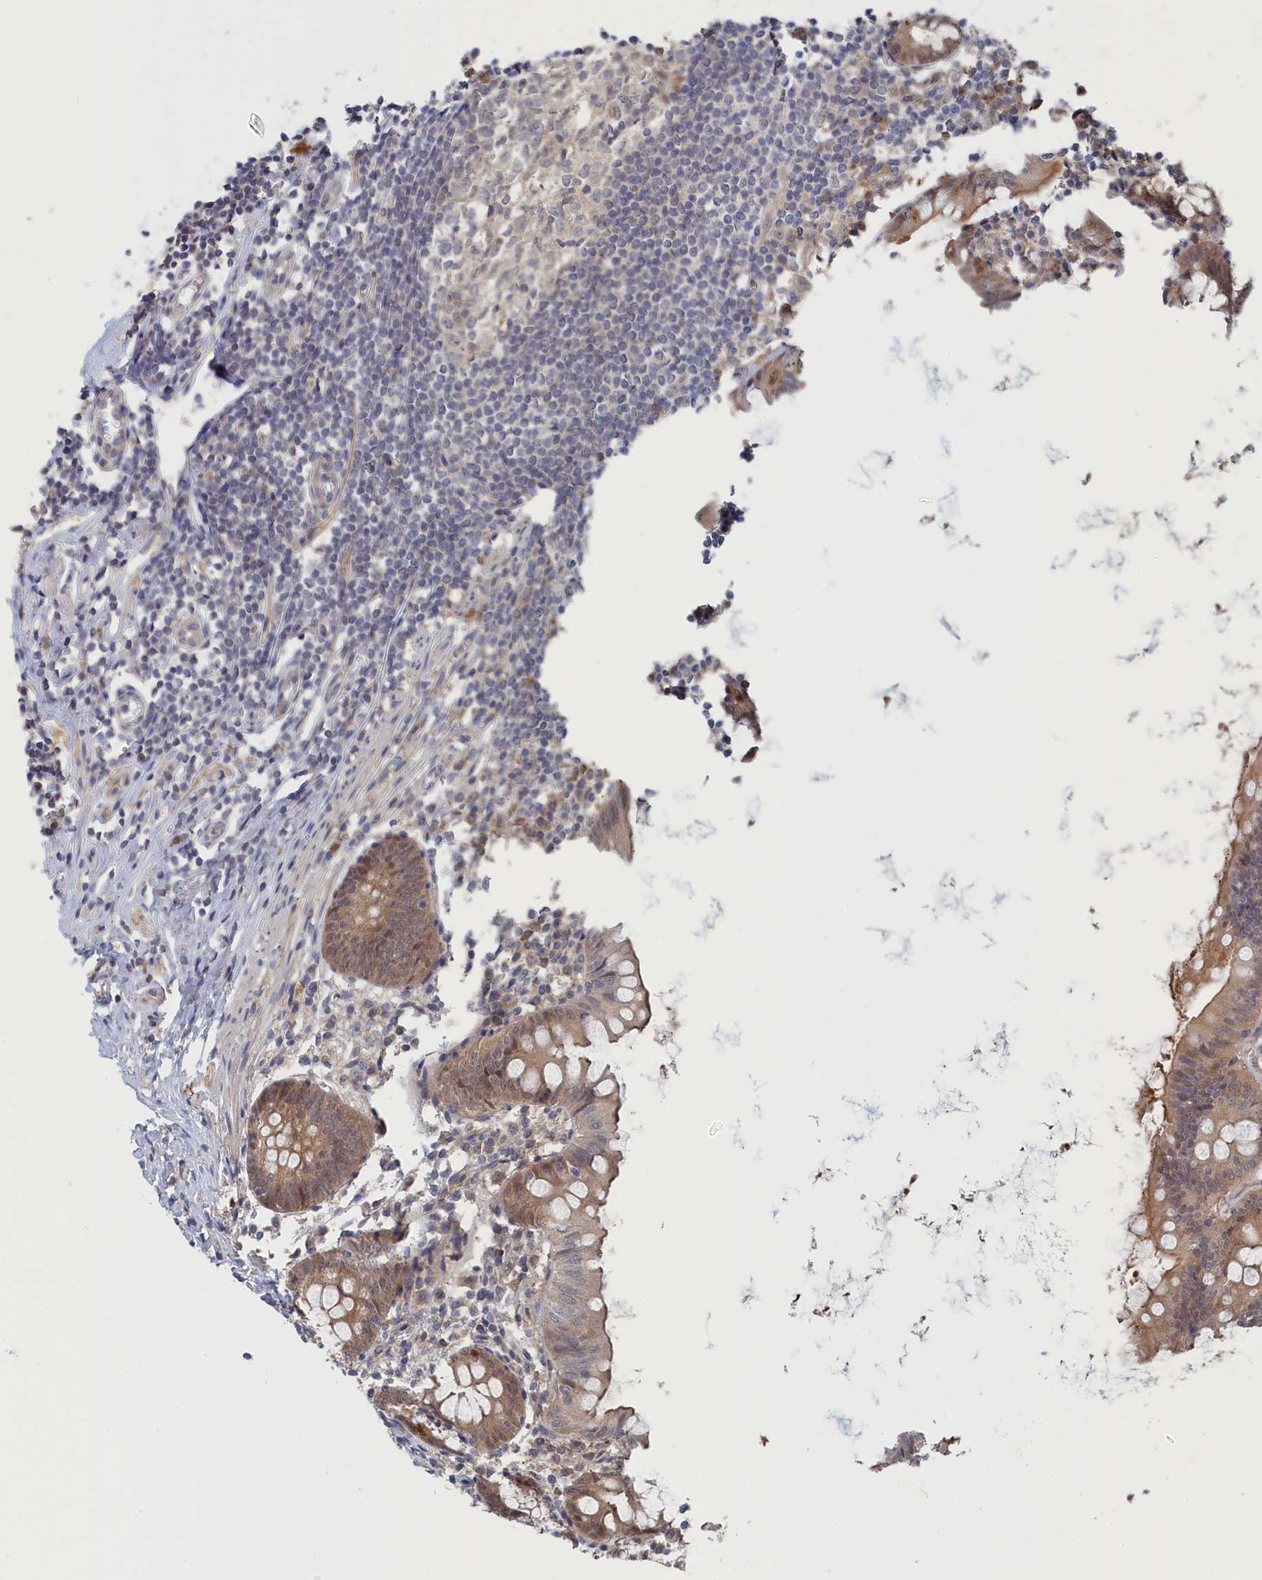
{"staining": {"intensity": "moderate", "quantity": ">75%", "location": "cytoplasmic/membranous"}, "tissue": "appendix", "cell_type": "Glandular cells", "image_type": "normal", "snomed": [{"axis": "morphology", "description": "Normal tissue, NOS"}, {"axis": "topography", "description": "Appendix"}], "caption": "Immunohistochemical staining of unremarkable human appendix exhibits >75% levels of moderate cytoplasmic/membranous protein positivity in approximately >75% of glandular cells. The protein is shown in brown color, while the nuclei are stained blue.", "gene": "IRGQ", "patient": {"sex": "female", "age": 51}}